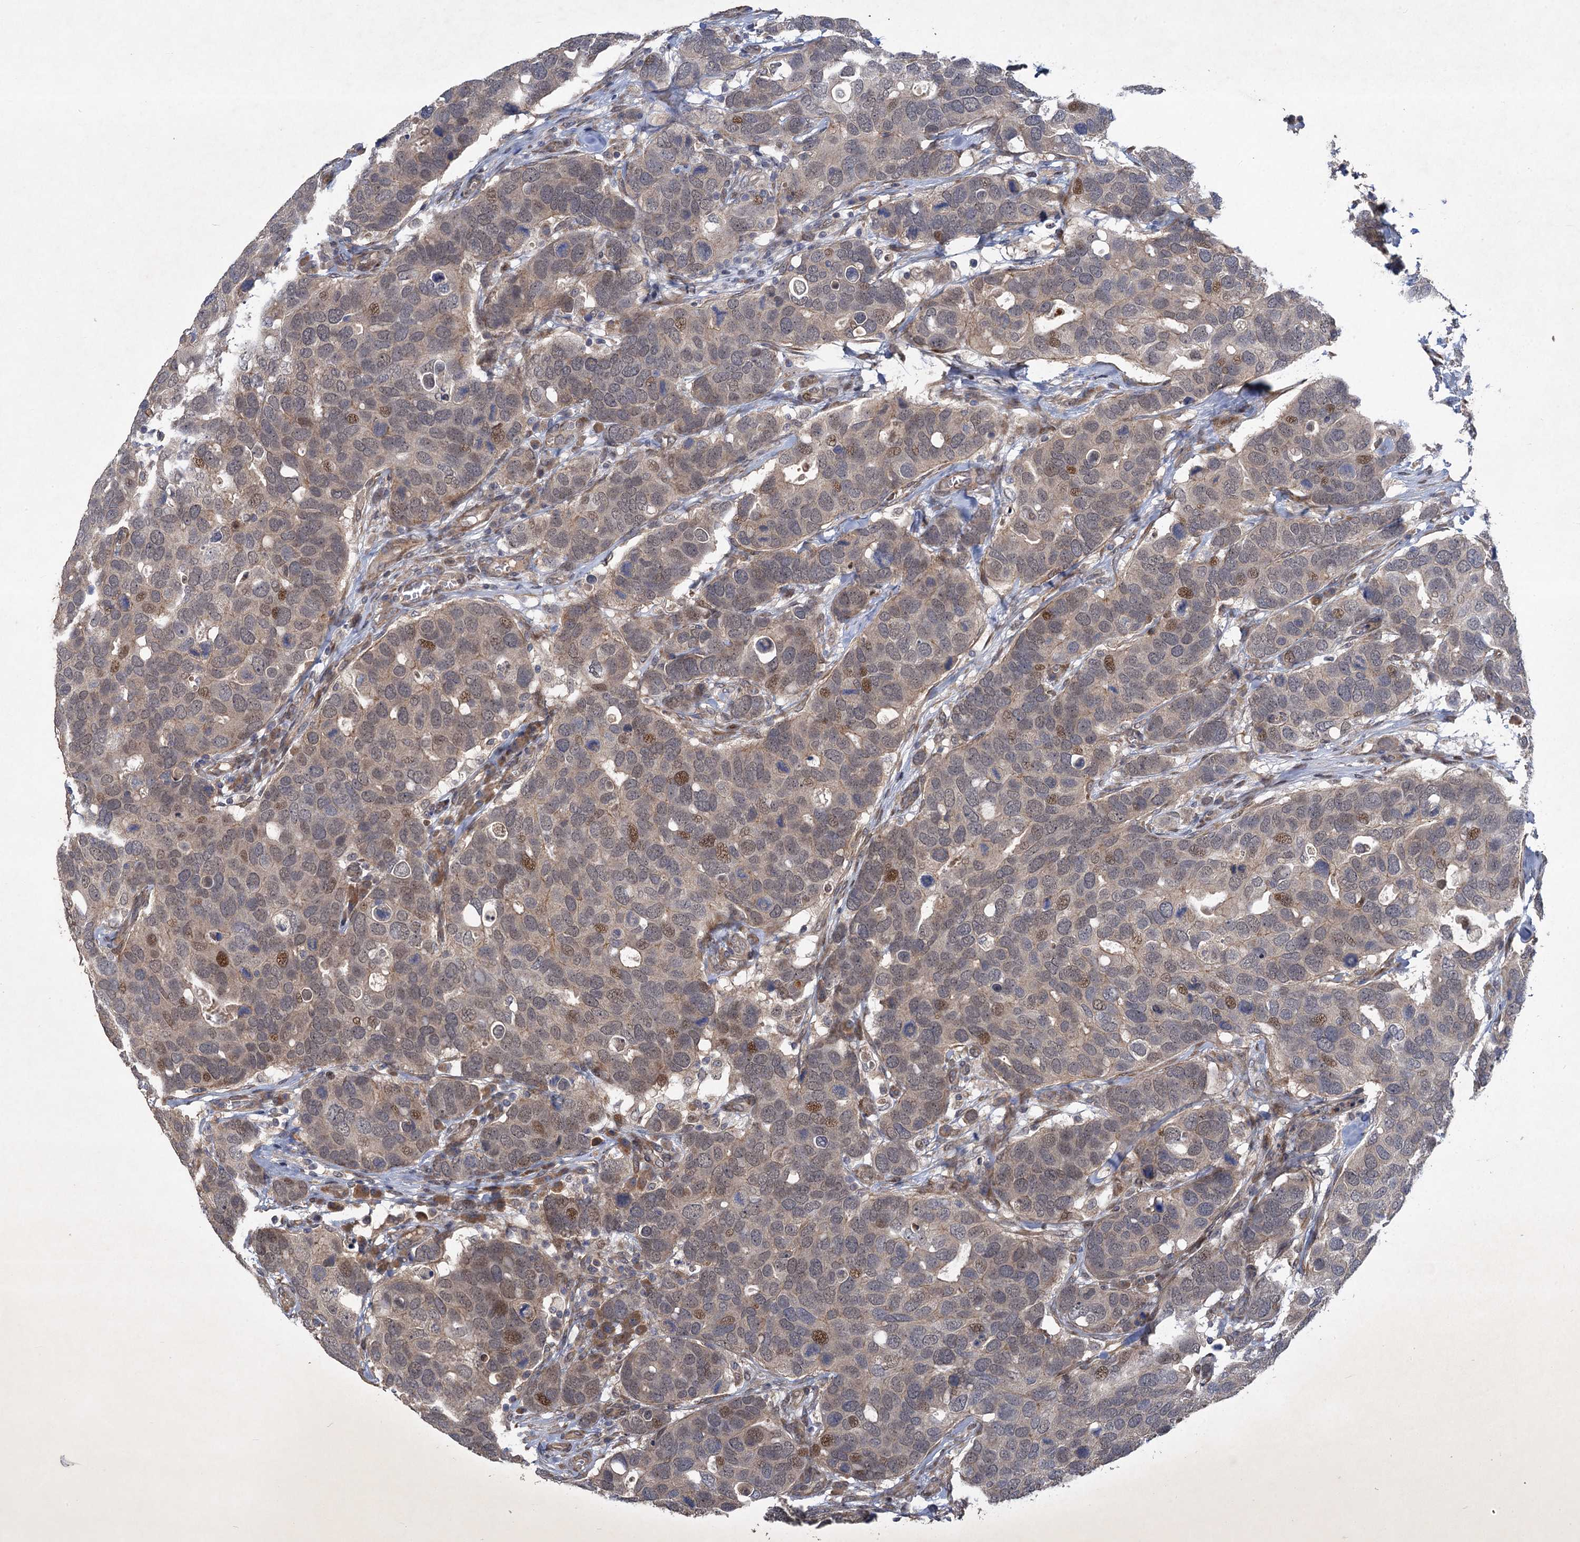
{"staining": {"intensity": "moderate", "quantity": "<25%", "location": "nuclear"}, "tissue": "breast cancer", "cell_type": "Tumor cells", "image_type": "cancer", "snomed": [{"axis": "morphology", "description": "Duct carcinoma"}, {"axis": "topography", "description": "Breast"}], "caption": "A micrograph showing moderate nuclear expression in approximately <25% of tumor cells in breast cancer, as visualized by brown immunohistochemical staining.", "gene": "NUDT22", "patient": {"sex": "female", "age": 83}}